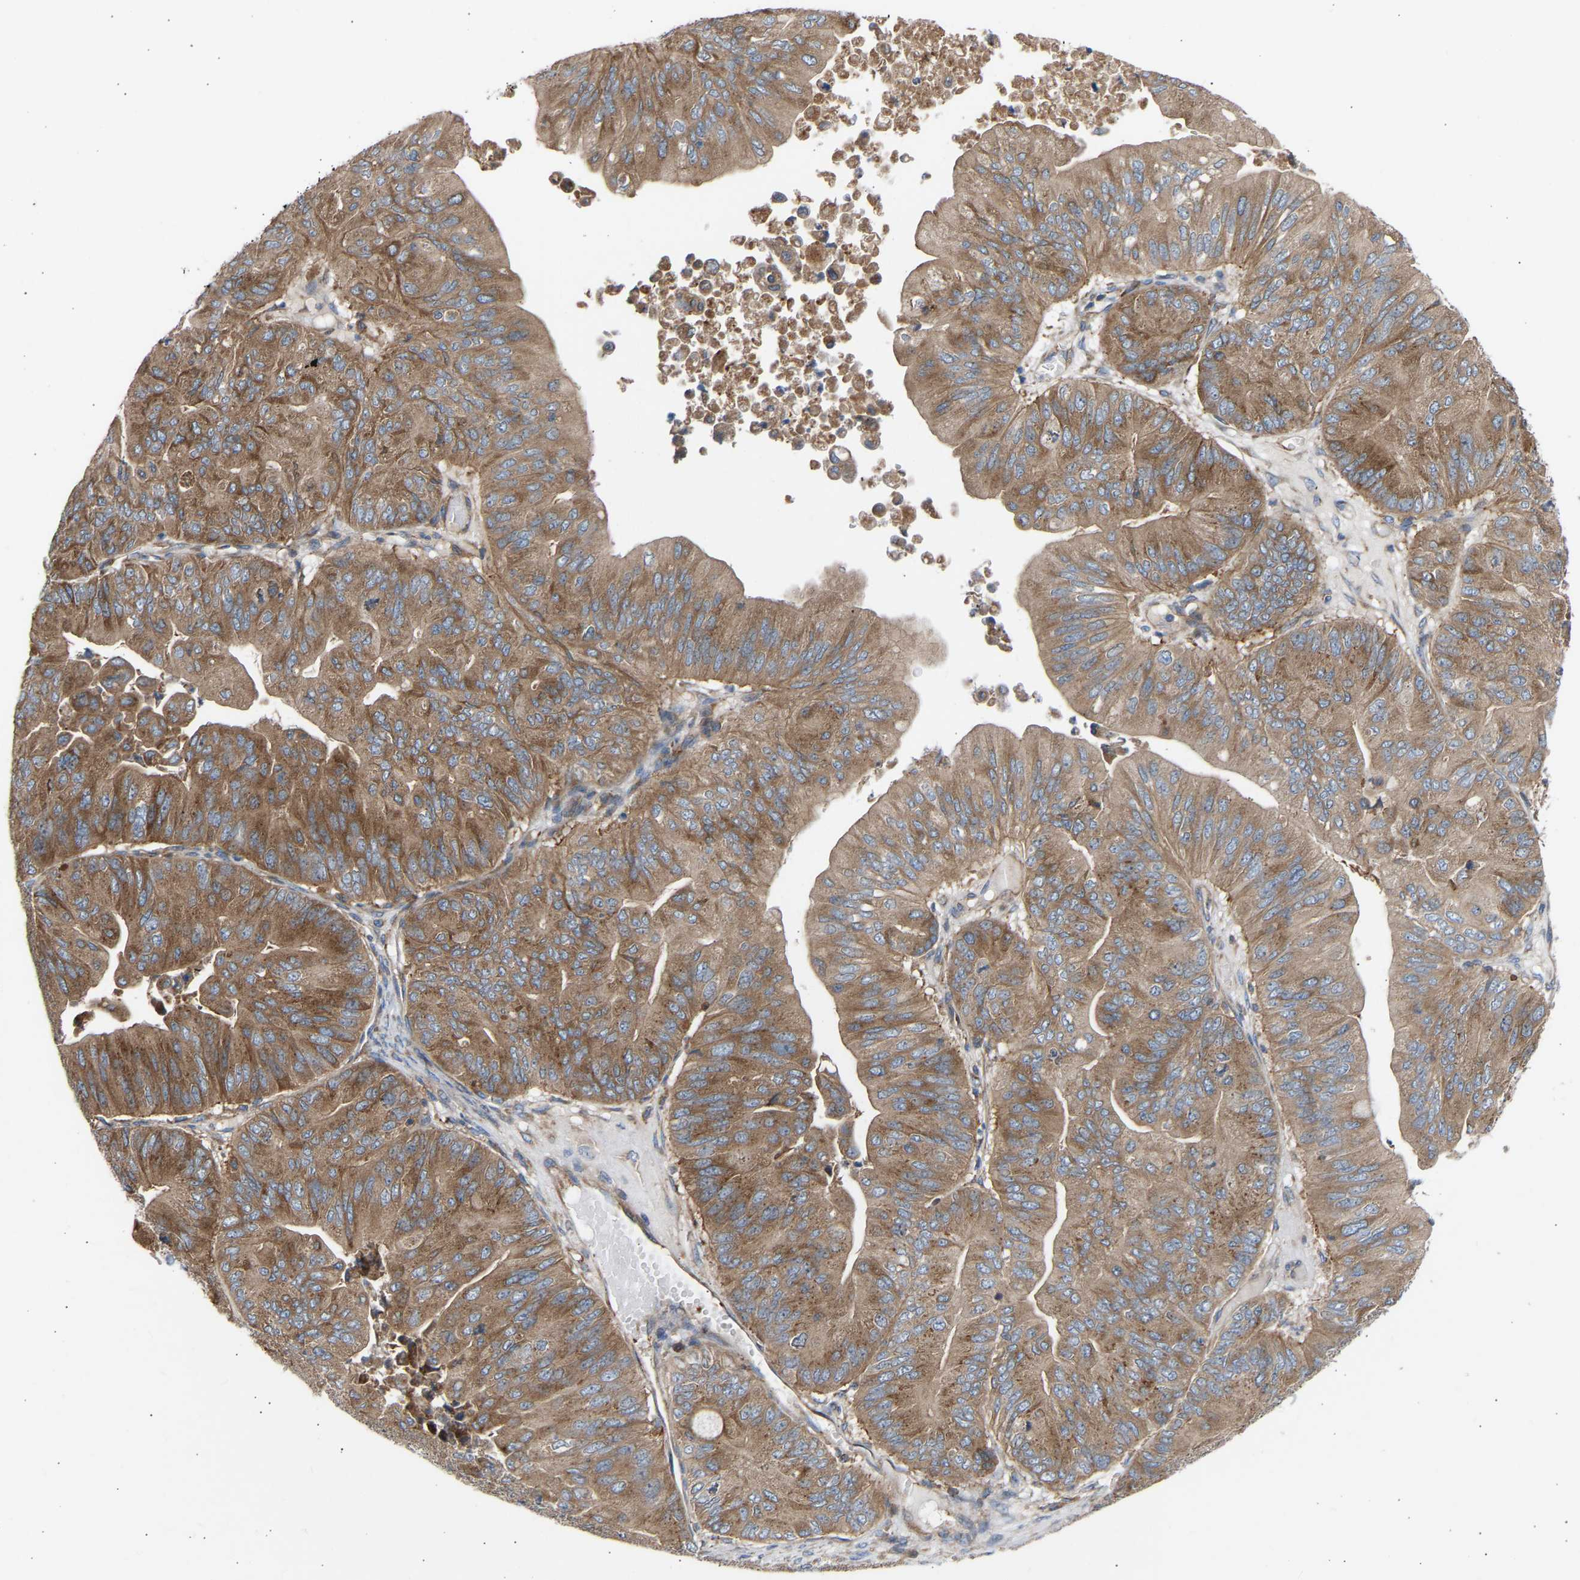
{"staining": {"intensity": "moderate", "quantity": ">75%", "location": "cytoplasmic/membranous"}, "tissue": "ovarian cancer", "cell_type": "Tumor cells", "image_type": "cancer", "snomed": [{"axis": "morphology", "description": "Cystadenocarcinoma, mucinous, NOS"}, {"axis": "topography", "description": "Ovary"}], "caption": "This micrograph reveals mucinous cystadenocarcinoma (ovarian) stained with immunohistochemistry (IHC) to label a protein in brown. The cytoplasmic/membranous of tumor cells show moderate positivity for the protein. Nuclei are counter-stained blue.", "gene": "GCN1", "patient": {"sex": "female", "age": 61}}